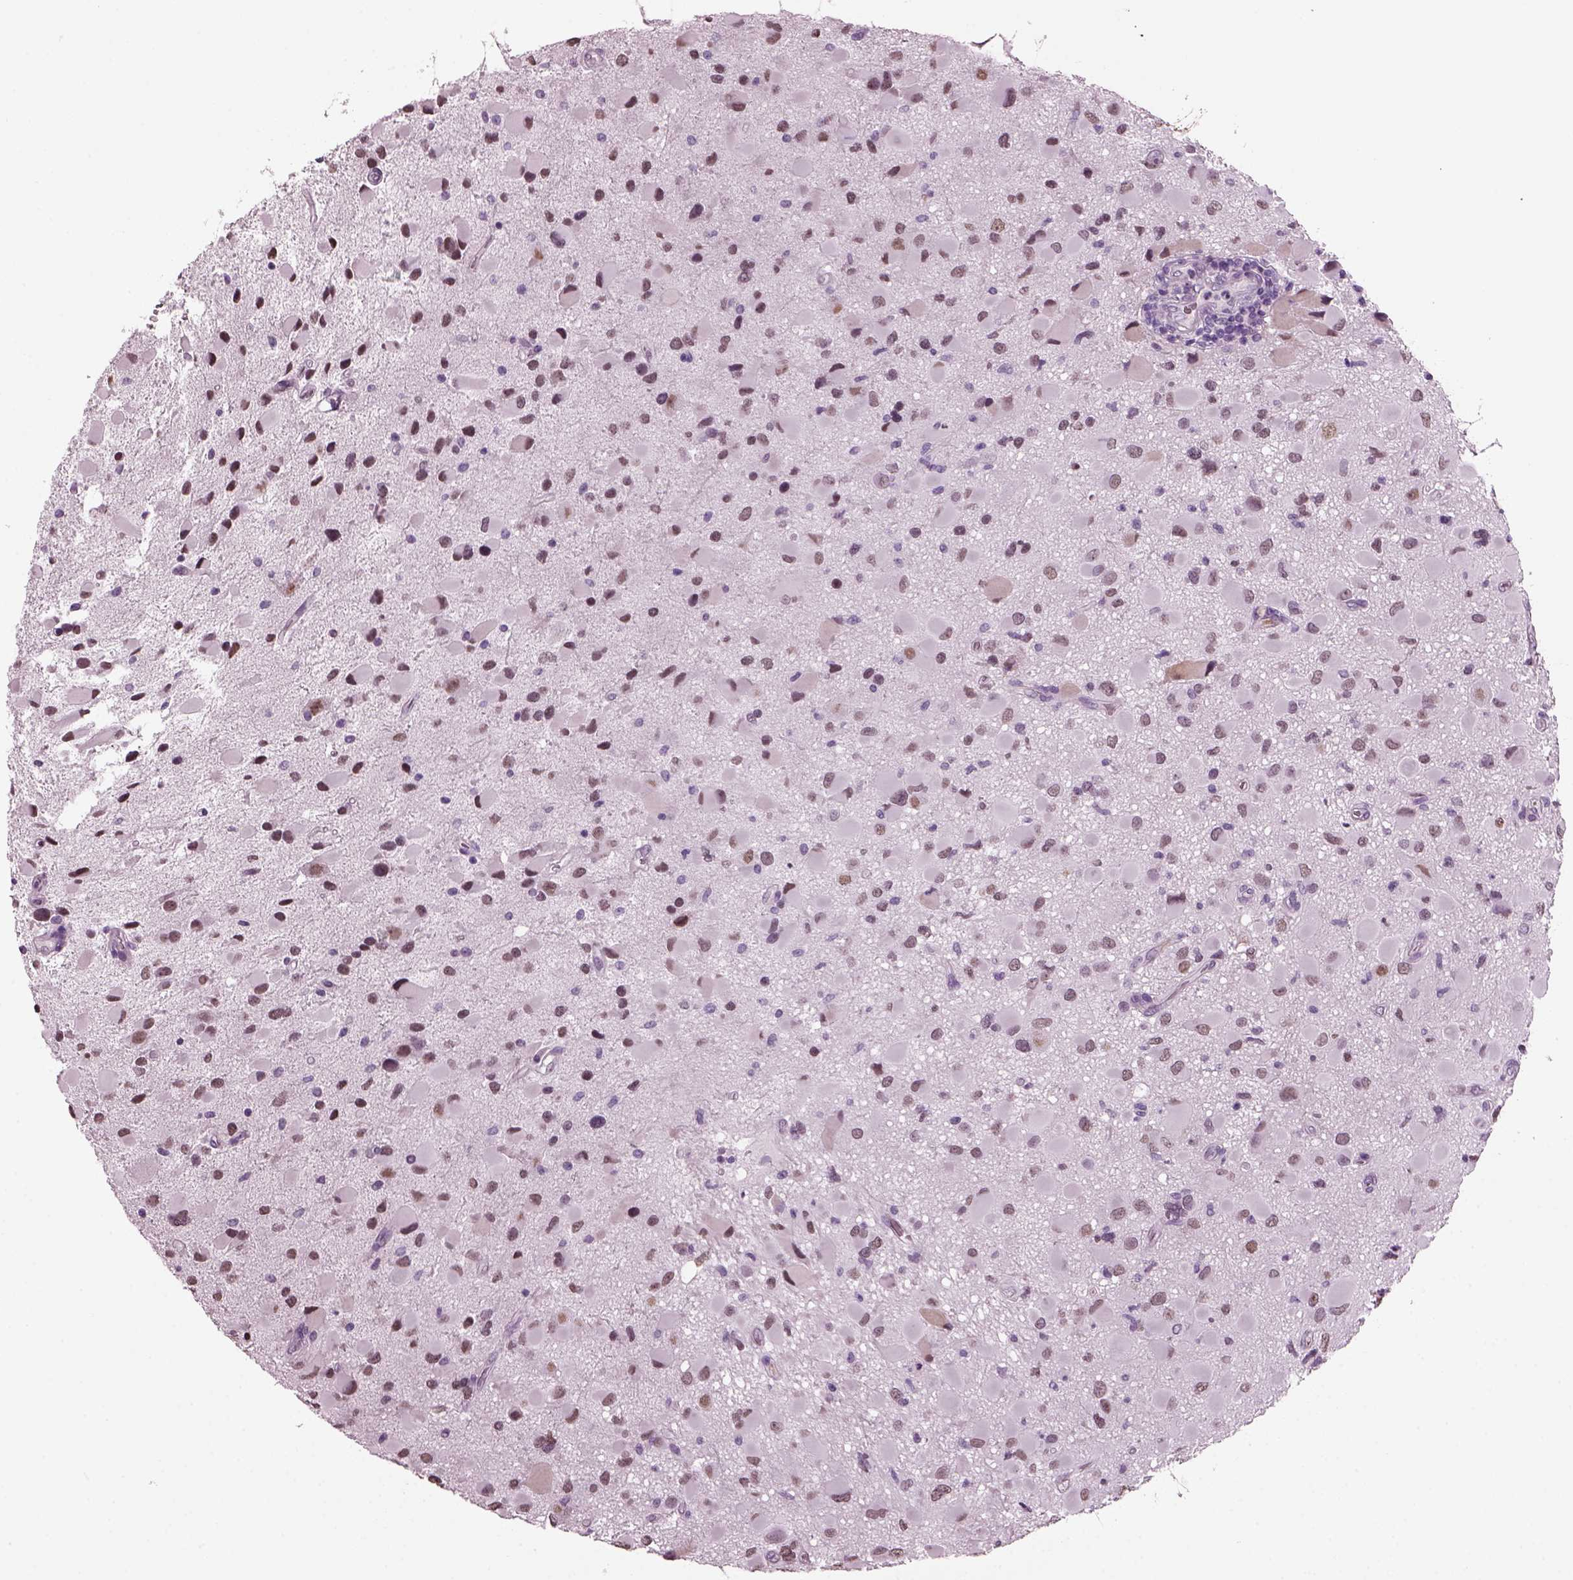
{"staining": {"intensity": "weak", "quantity": "<25%", "location": "nuclear"}, "tissue": "glioma", "cell_type": "Tumor cells", "image_type": "cancer", "snomed": [{"axis": "morphology", "description": "Glioma, malignant, Low grade"}, {"axis": "topography", "description": "Brain"}], "caption": "Immunohistochemistry (IHC) photomicrograph of neoplastic tissue: malignant glioma (low-grade) stained with DAB displays no significant protein staining in tumor cells. The staining was performed using DAB to visualize the protein expression in brown, while the nuclei were stained in blue with hematoxylin (Magnification: 20x).", "gene": "KRTAP3-2", "patient": {"sex": "female", "age": 32}}